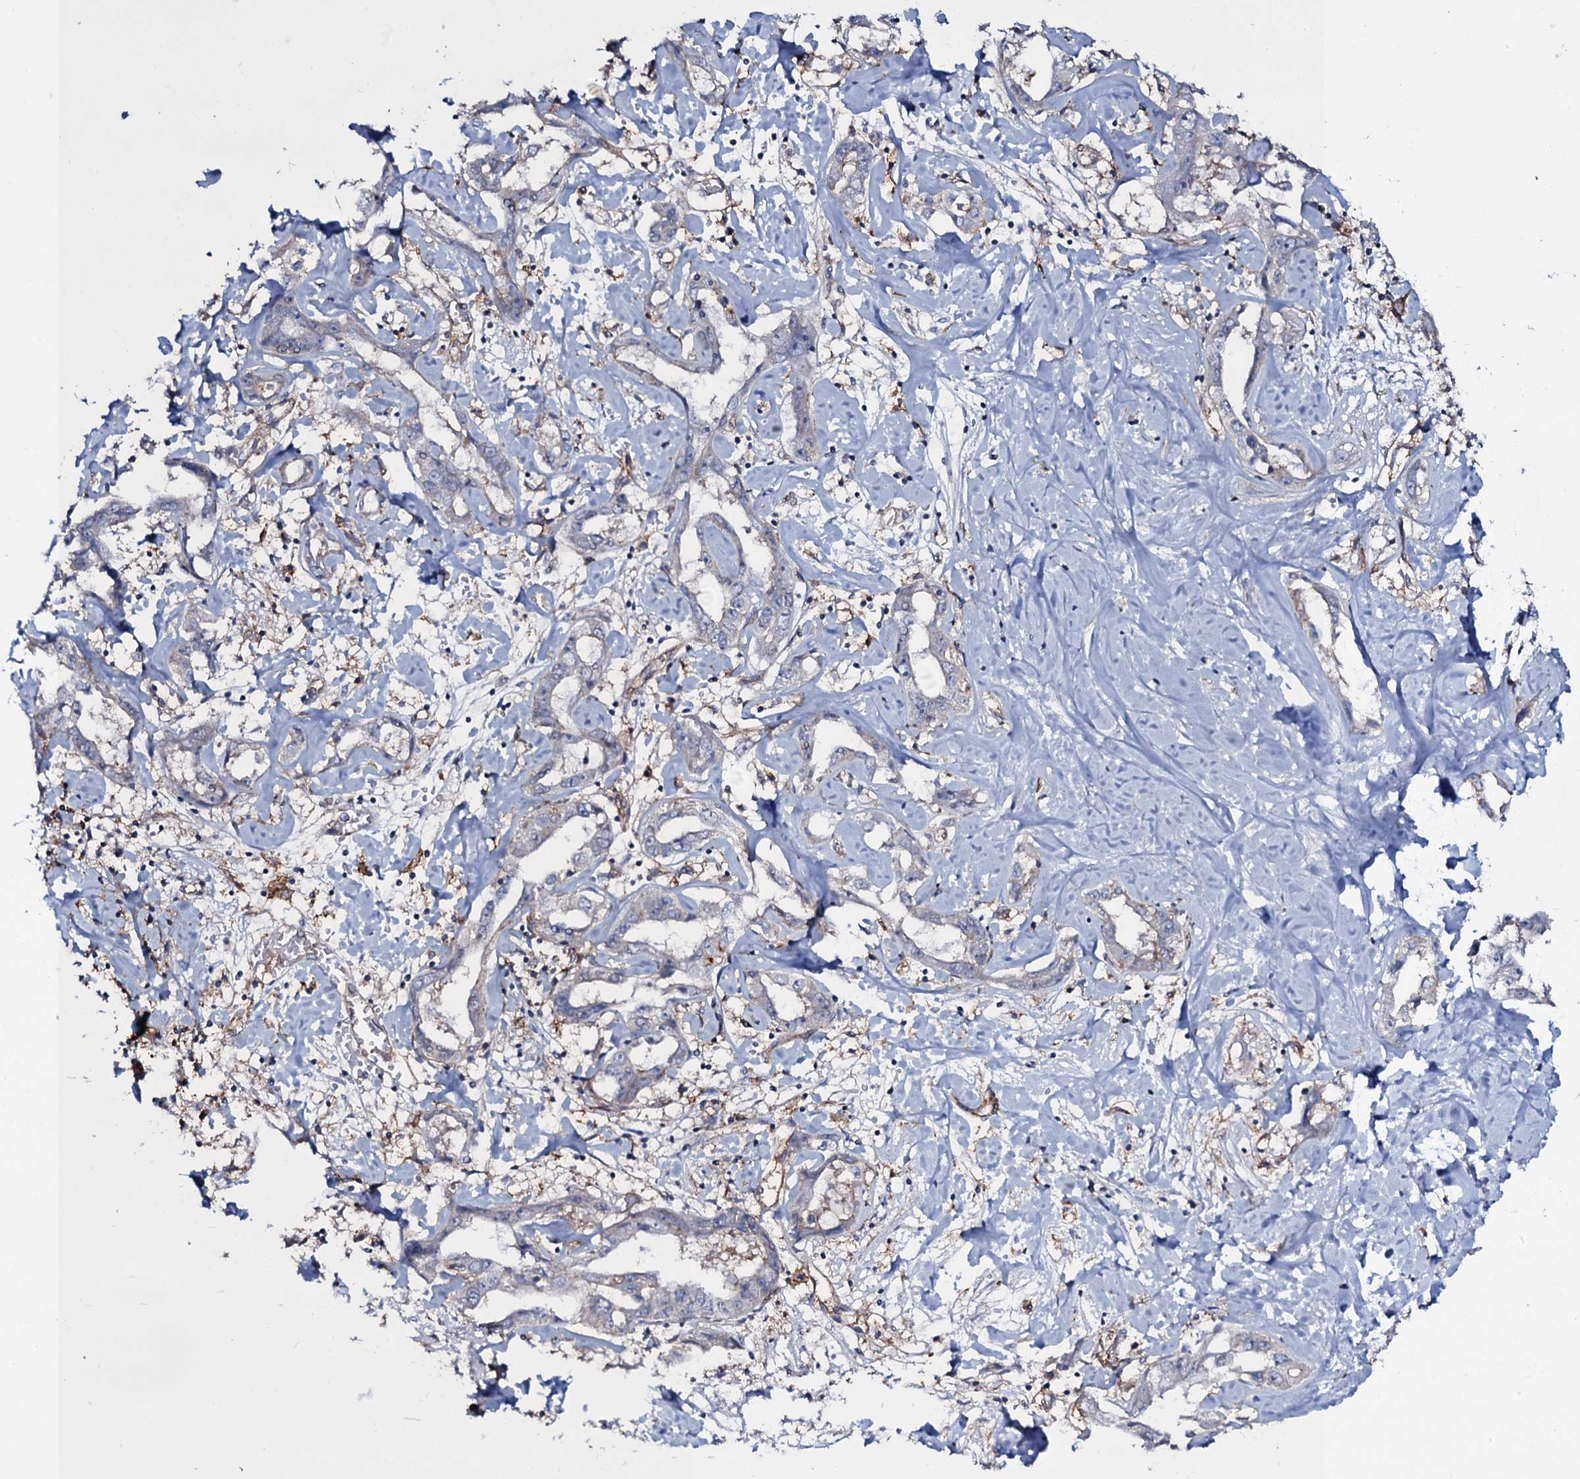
{"staining": {"intensity": "negative", "quantity": "none", "location": "none"}, "tissue": "liver cancer", "cell_type": "Tumor cells", "image_type": "cancer", "snomed": [{"axis": "morphology", "description": "Cholangiocarcinoma"}, {"axis": "topography", "description": "Liver"}], "caption": "Photomicrograph shows no significant protein expression in tumor cells of liver cancer (cholangiocarcinoma).", "gene": "SNAP23", "patient": {"sex": "male", "age": 59}}